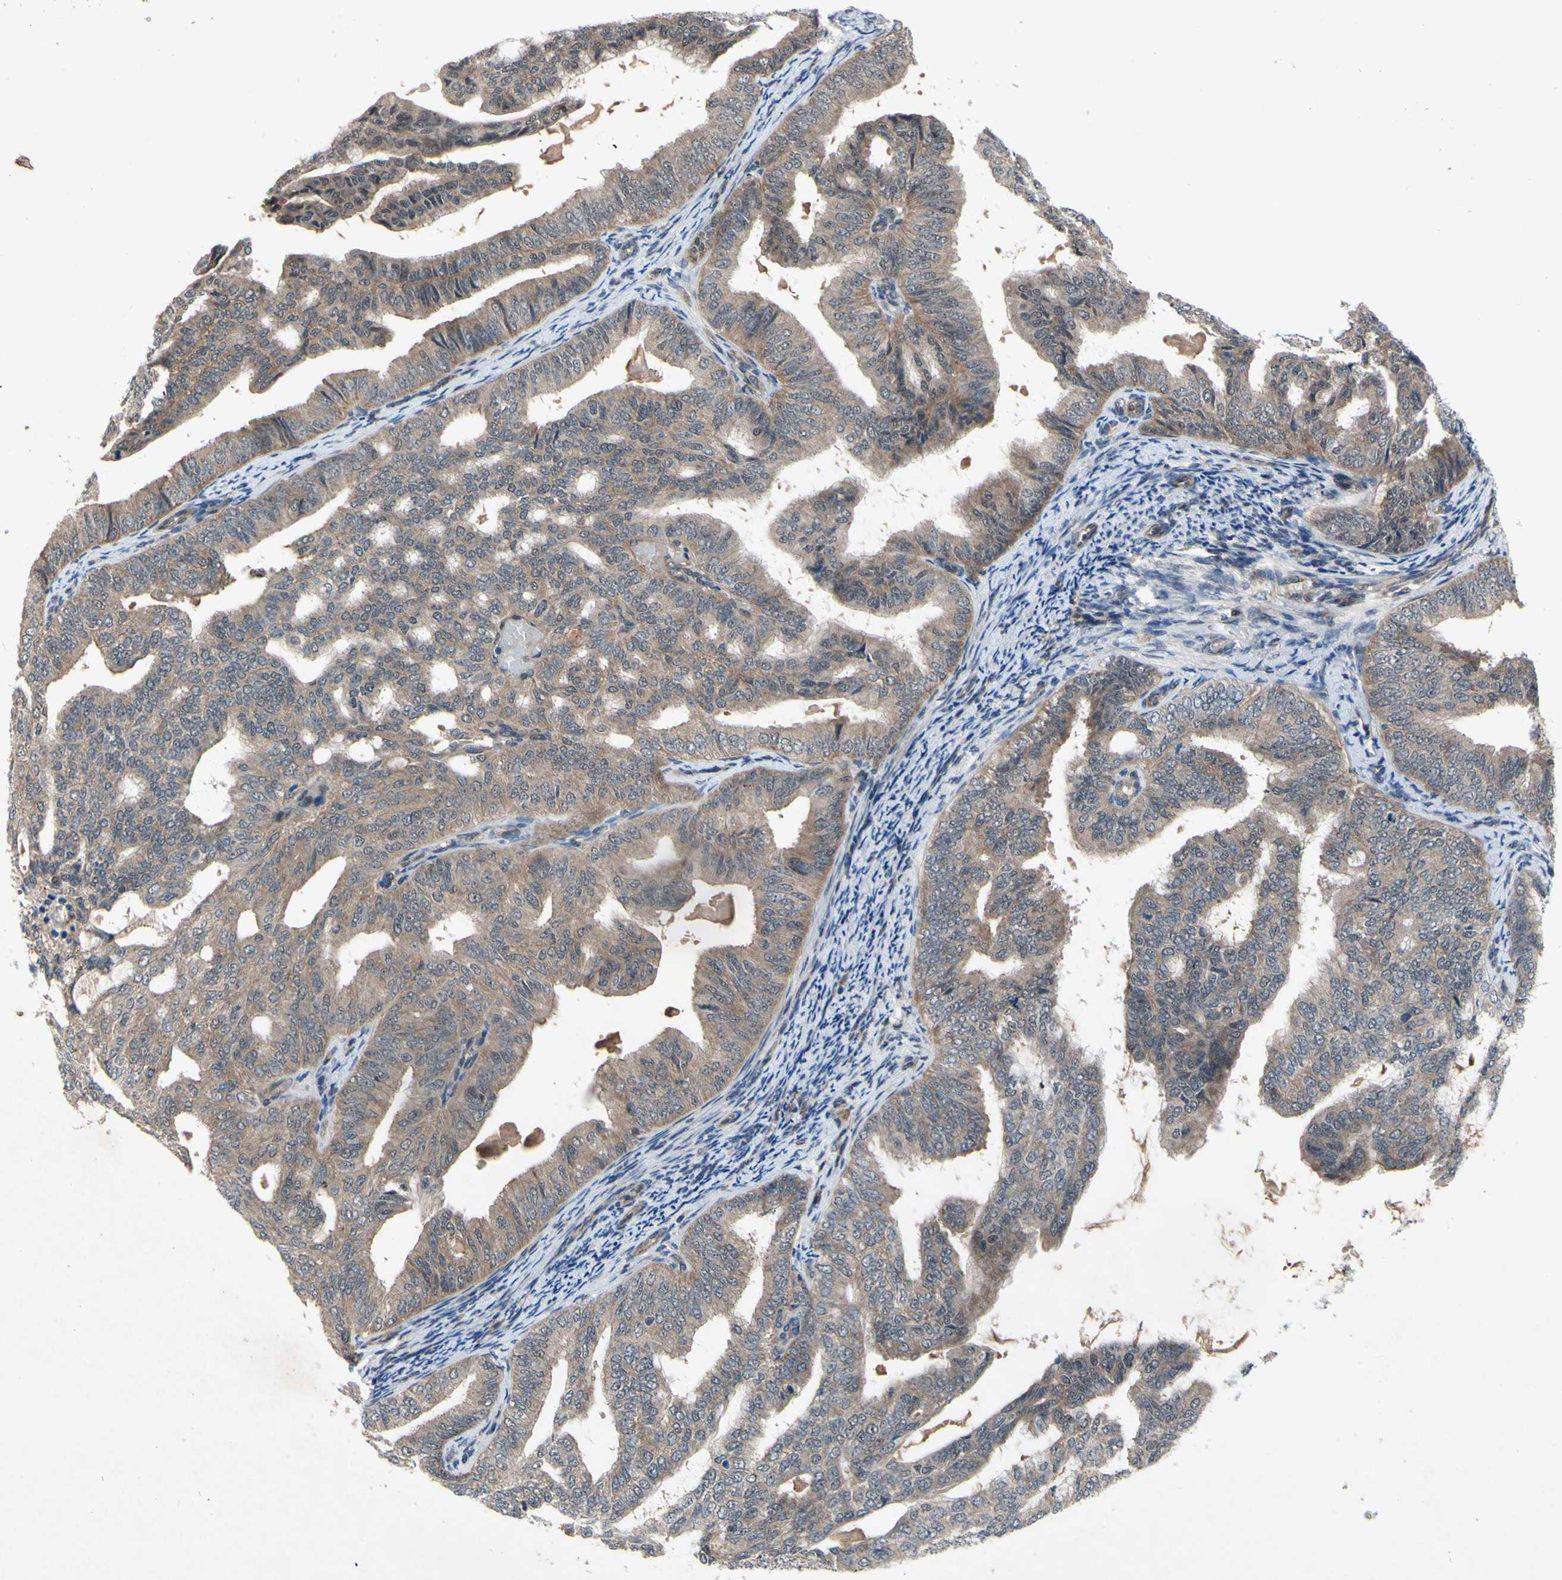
{"staining": {"intensity": "moderate", "quantity": "25%-75%", "location": "cytoplasmic/membranous,nuclear"}, "tissue": "endometrial cancer", "cell_type": "Tumor cells", "image_type": "cancer", "snomed": [{"axis": "morphology", "description": "Adenocarcinoma, NOS"}, {"axis": "topography", "description": "Endometrium"}], "caption": "About 25%-75% of tumor cells in endometrial adenocarcinoma reveal moderate cytoplasmic/membranous and nuclear protein expression as visualized by brown immunohistochemical staining.", "gene": "TRDMT1", "patient": {"sex": "female", "age": 58}}